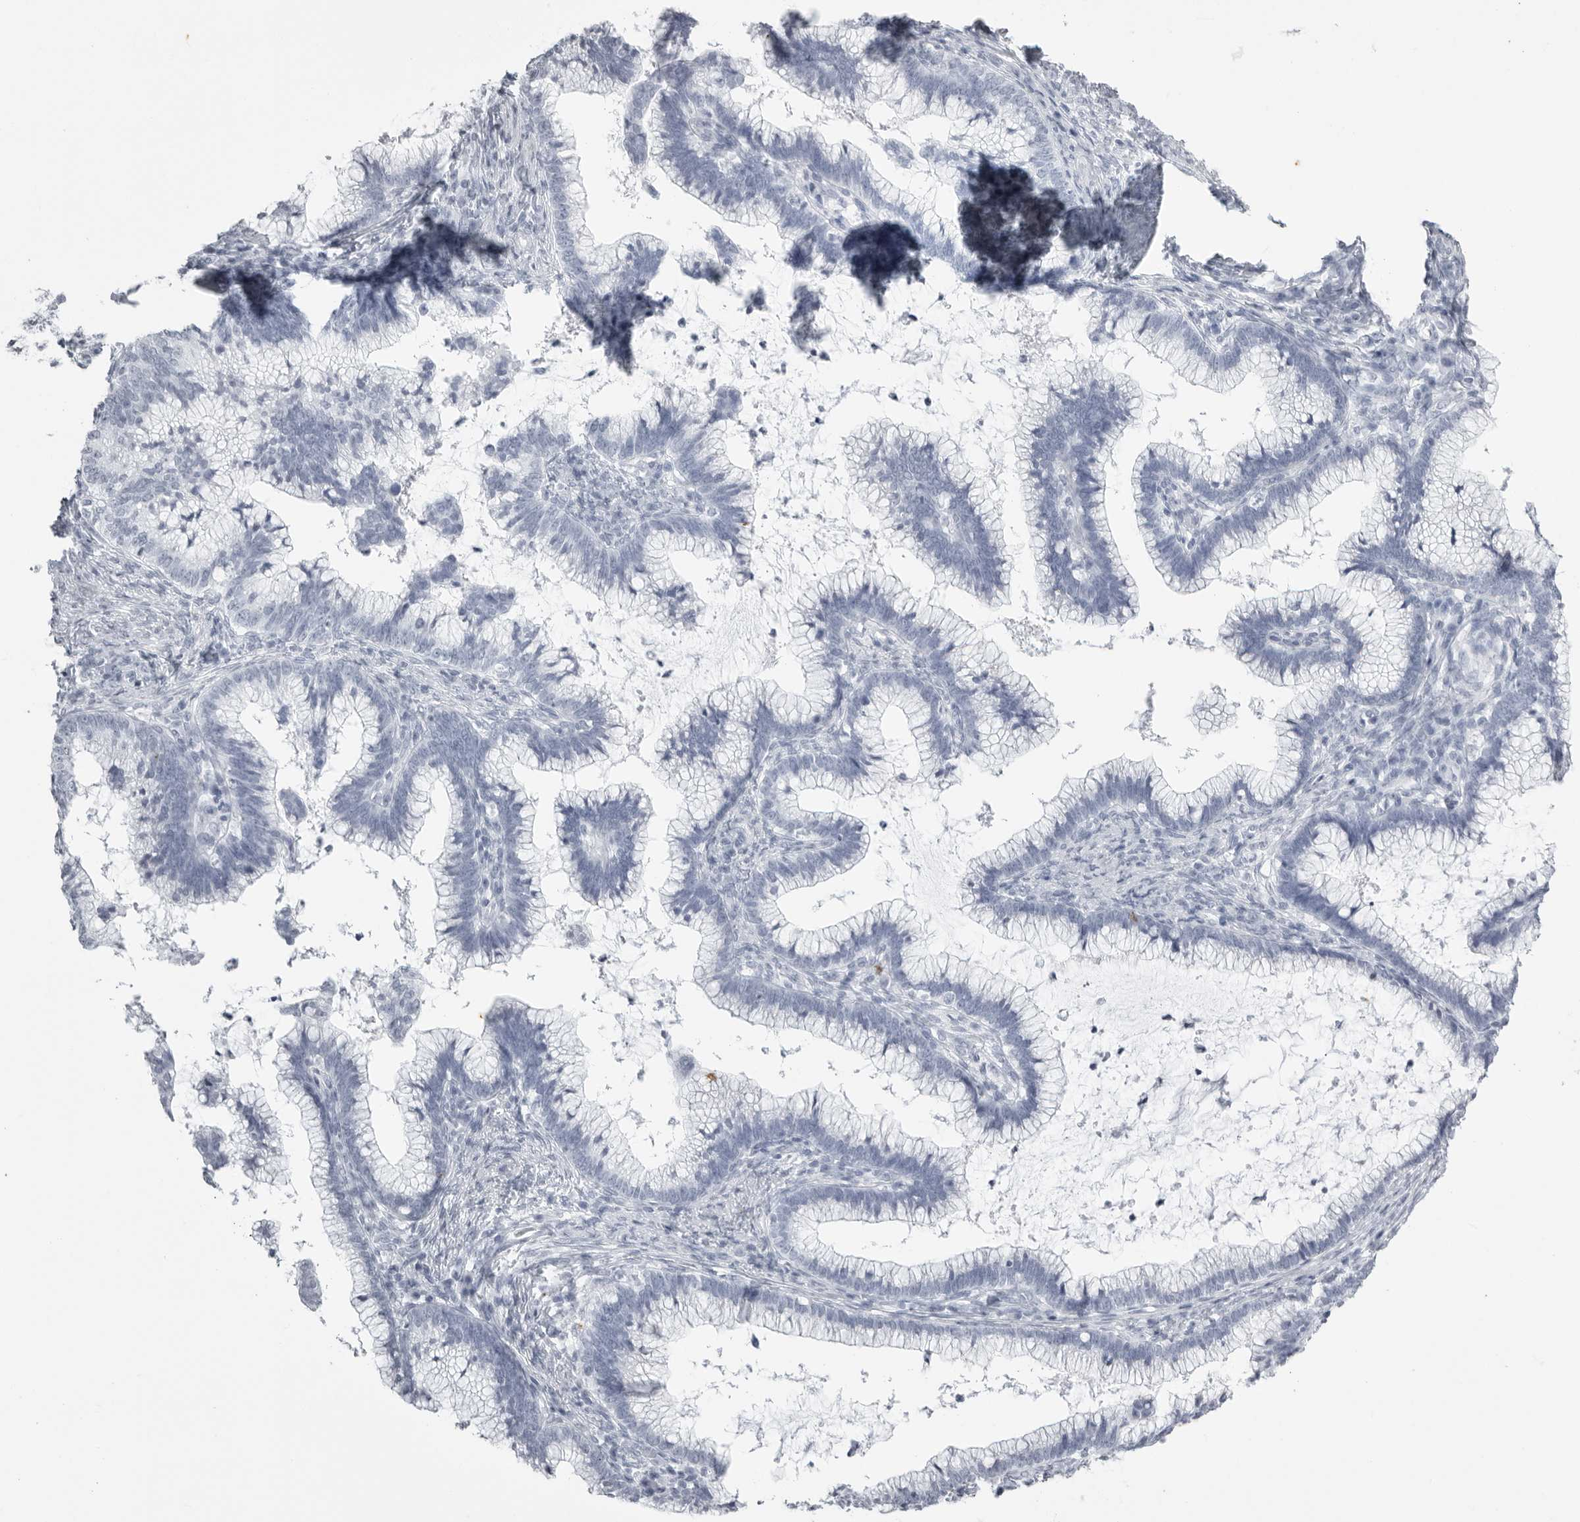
{"staining": {"intensity": "negative", "quantity": "none", "location": "none"}, "tissue": "cervical cancer", "cell_type": "Tumor cells", "image_type": "cancer", "snomed": [{"axis": "morphology", "description": "Adenocarcinoma, NOS"}, {"axis": "topography", "description": "Cervix"}], "caption": "Tumor cells show no significant staining in cervical cancer.", "gene": "KLK9", "patient": {"sex": "female", "age": 36}}